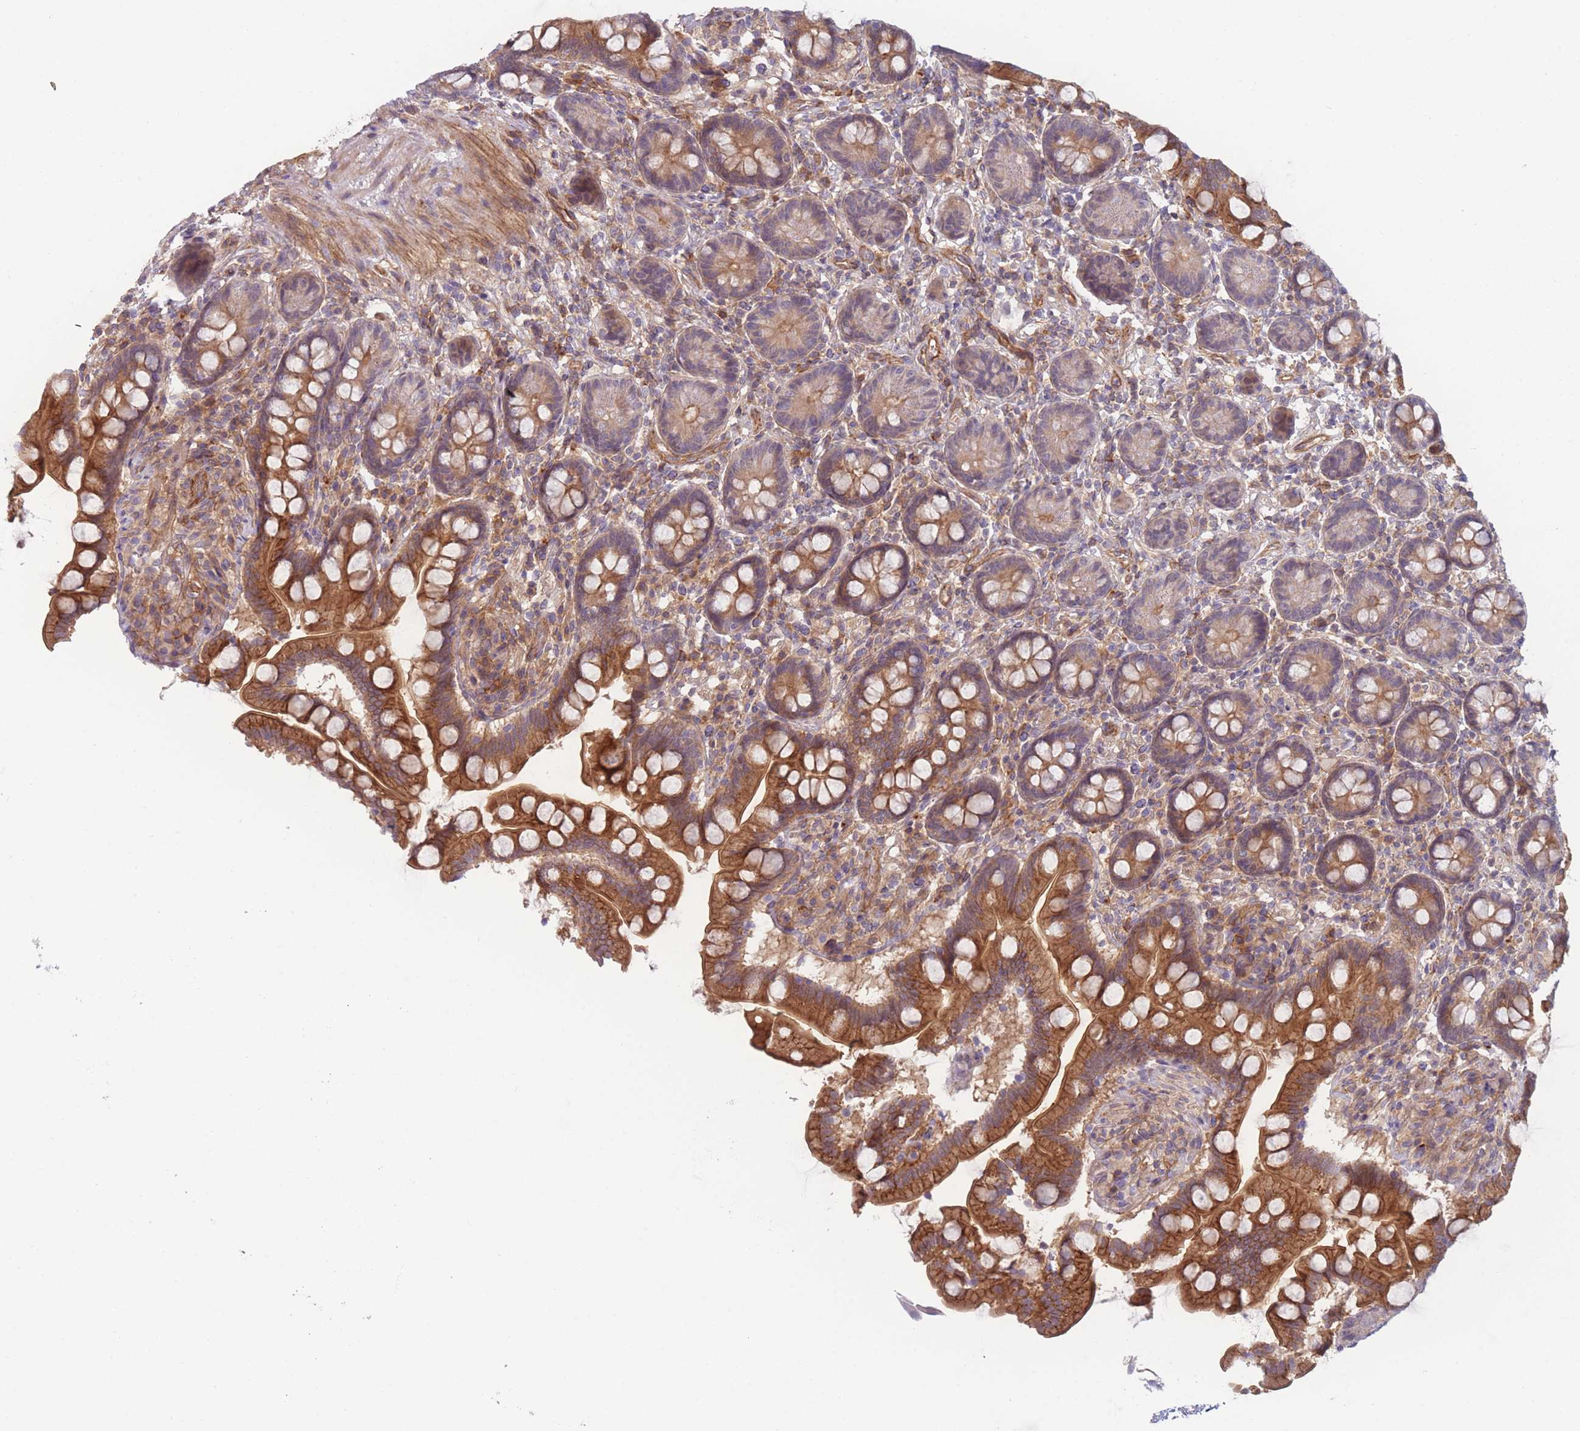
{"staining": {"intensity": "moderate", "quantity": ">75%", "location": "cytoplasmic/membranous"}, "tissue": "small intestine", "cell_type": "Glandular cells", "image_type": "normal", "snomed": [{"axis": "morphology", "description": "Normal tissue, NOS"}, {"axis": "topography", "description": "Small intestine"}], "caption": "This photomicrograph exhibits IHC staining of unremarkable human small intestine, with medium moderate cytoplasmic/membranous positivity in approximately >75% of glandular cells.", "gene": "WDR93", "patient": {"sex": "female", "age": 64}}